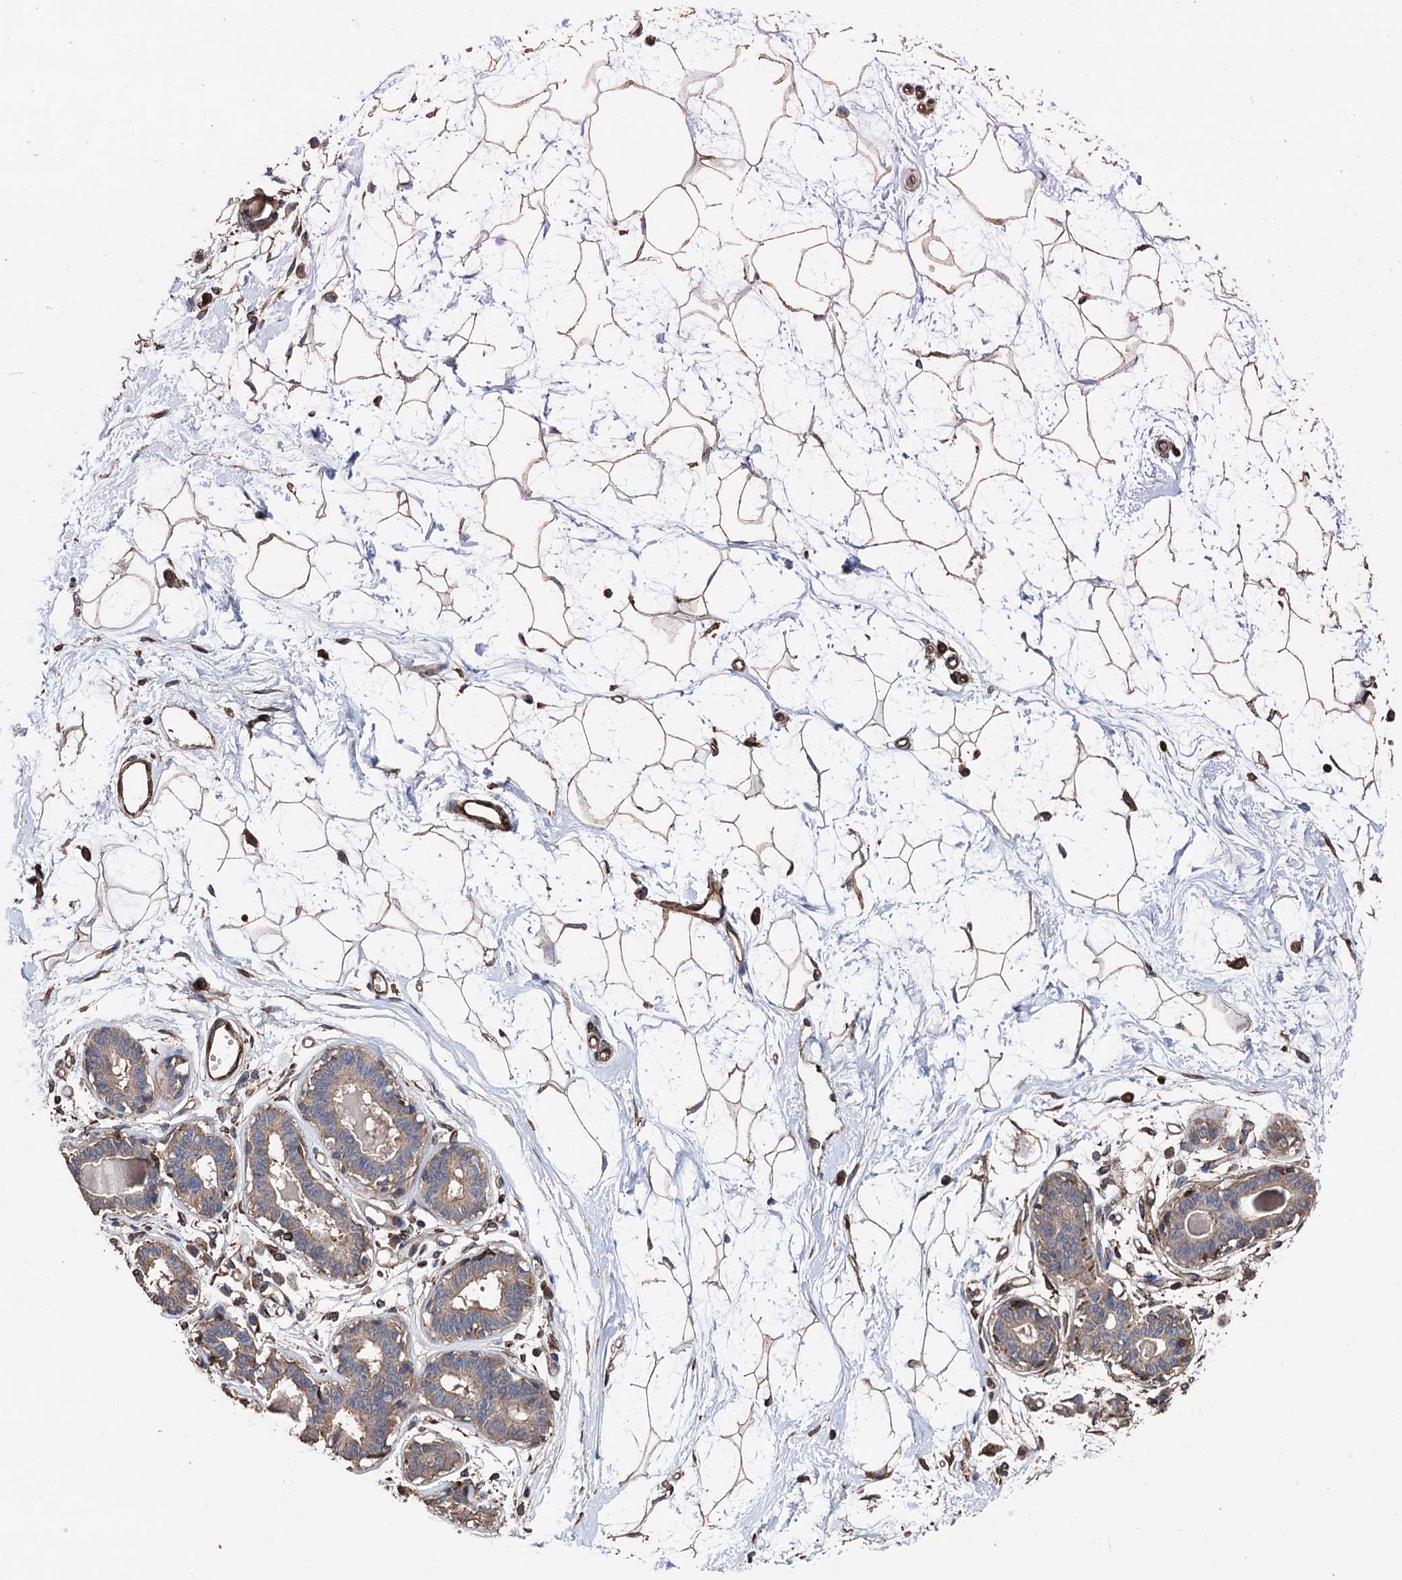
{"staining": {"intensity": "moderate", "quantity": "<25%", "location": "cytoplasmic/membranous"}, "tissue": "breast", "cell_type": "Adipocytes", "image_type": "normal", "snomed": [{"axis": "morphology", "description": "Normal tissue, NOS"}, {"axis": "topography", "description": "Breast"}], "caption": "Protein analysis of unremarkable breast exhibits moderate cytoplasmic/membranous positivity in approximately <25% of adipocytes.", "gene": "STING1", "patient": {"sex": "female", "age": 45}}